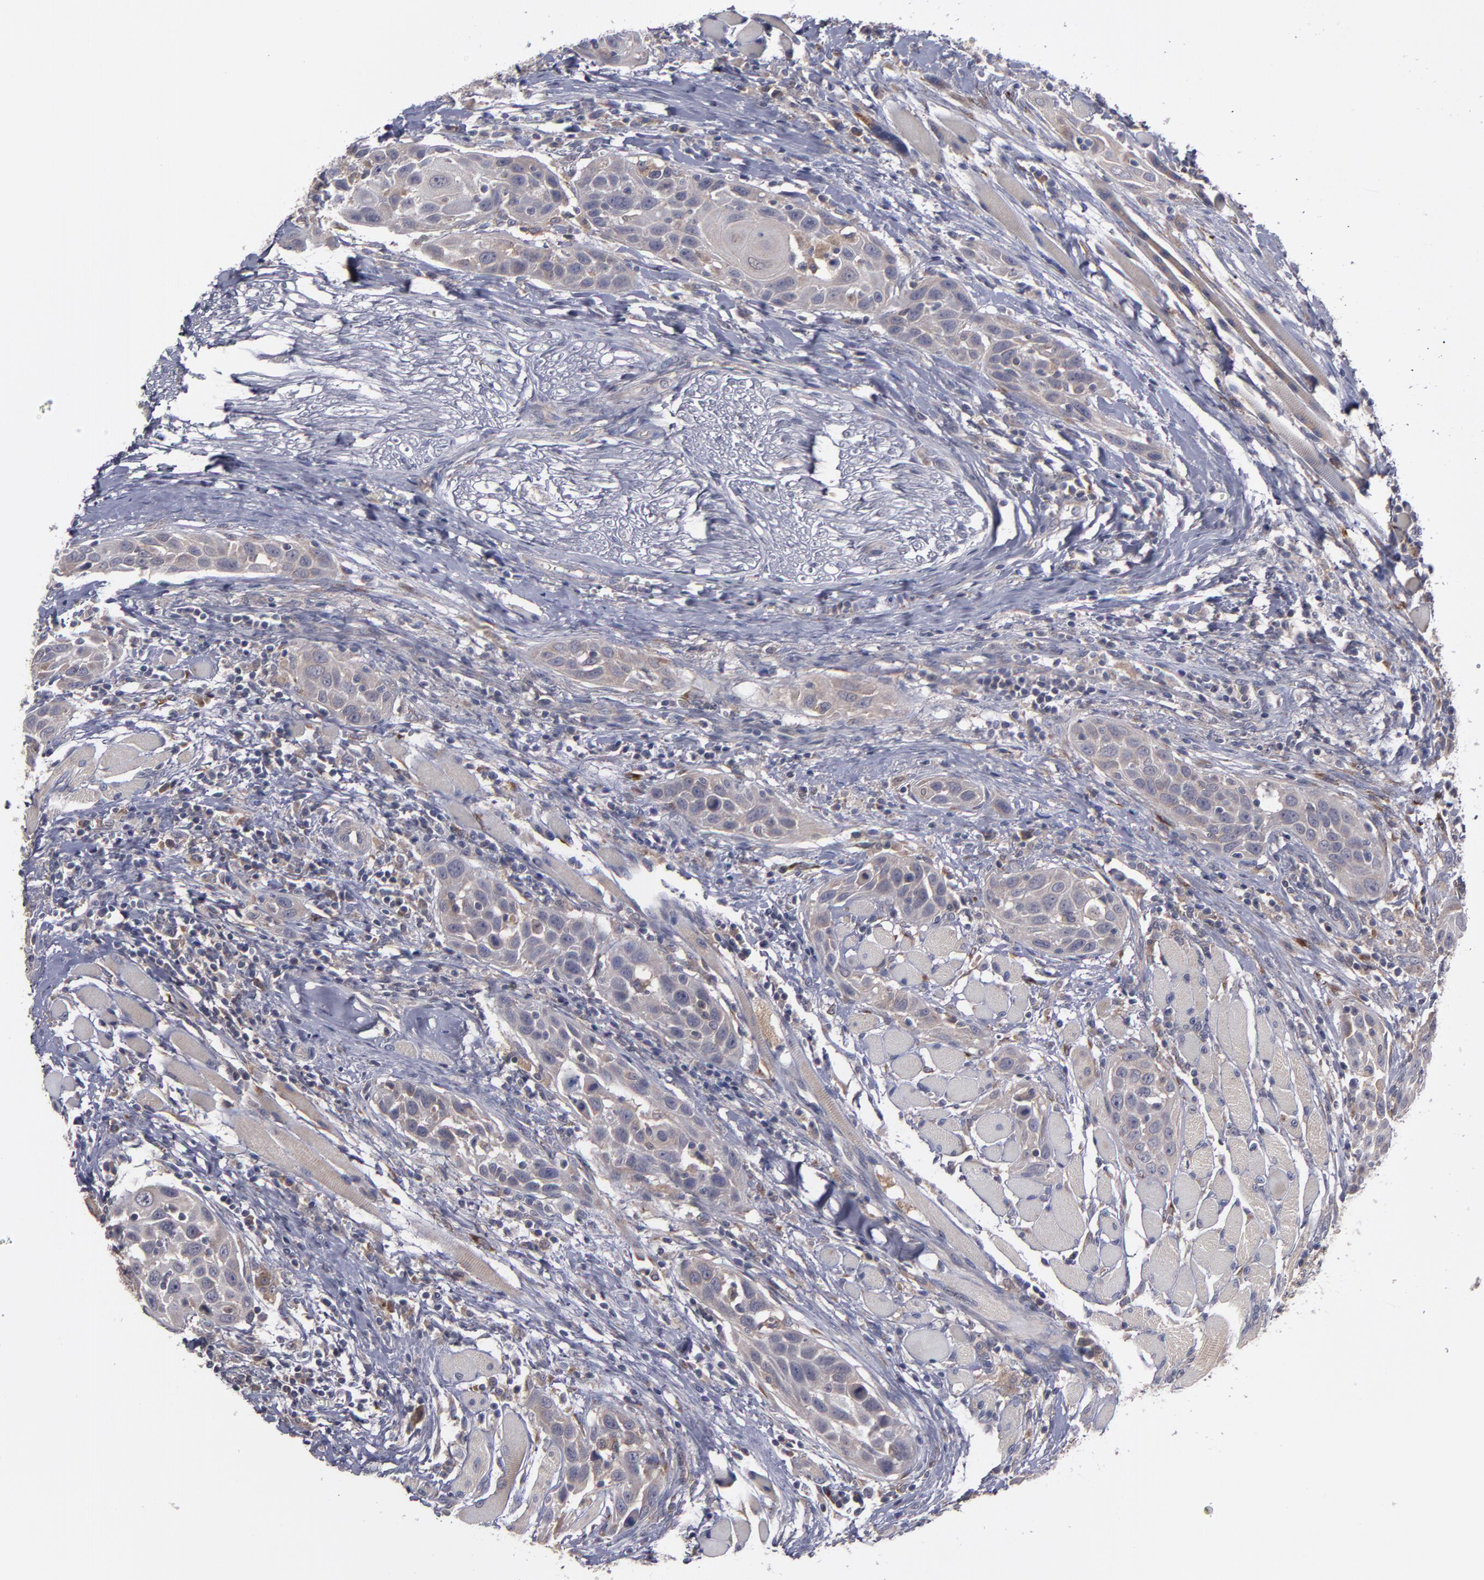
{"staining": {"intensity": "weak", "quantity": "25%-75%", "location": "cytoplasmic/membranous"}, "tissue": "head and neck cancer", "cell_type": "Tumor cells", "image_type": "cancer", "snomed": [{"axis": "morphology", "description": "Squamous cell carcinoma, NOS"}, {"axis": "topography", "description": "Oral tissue"}, {"axis": "topography", "description": "Head-Neck"}], "caption": "Protein staining demonstrates weak cytoplasmic/membranous expression in approximately 25%-75% of tumor cells in squamous cell carcinoma (head and neck). The staining was performed using DAB, with brown indicating positive protein expression. Nuclei are stained blue with hematoxylin.", "gene": "MMP11", "patient": {"sex": "female", "age": 50}}